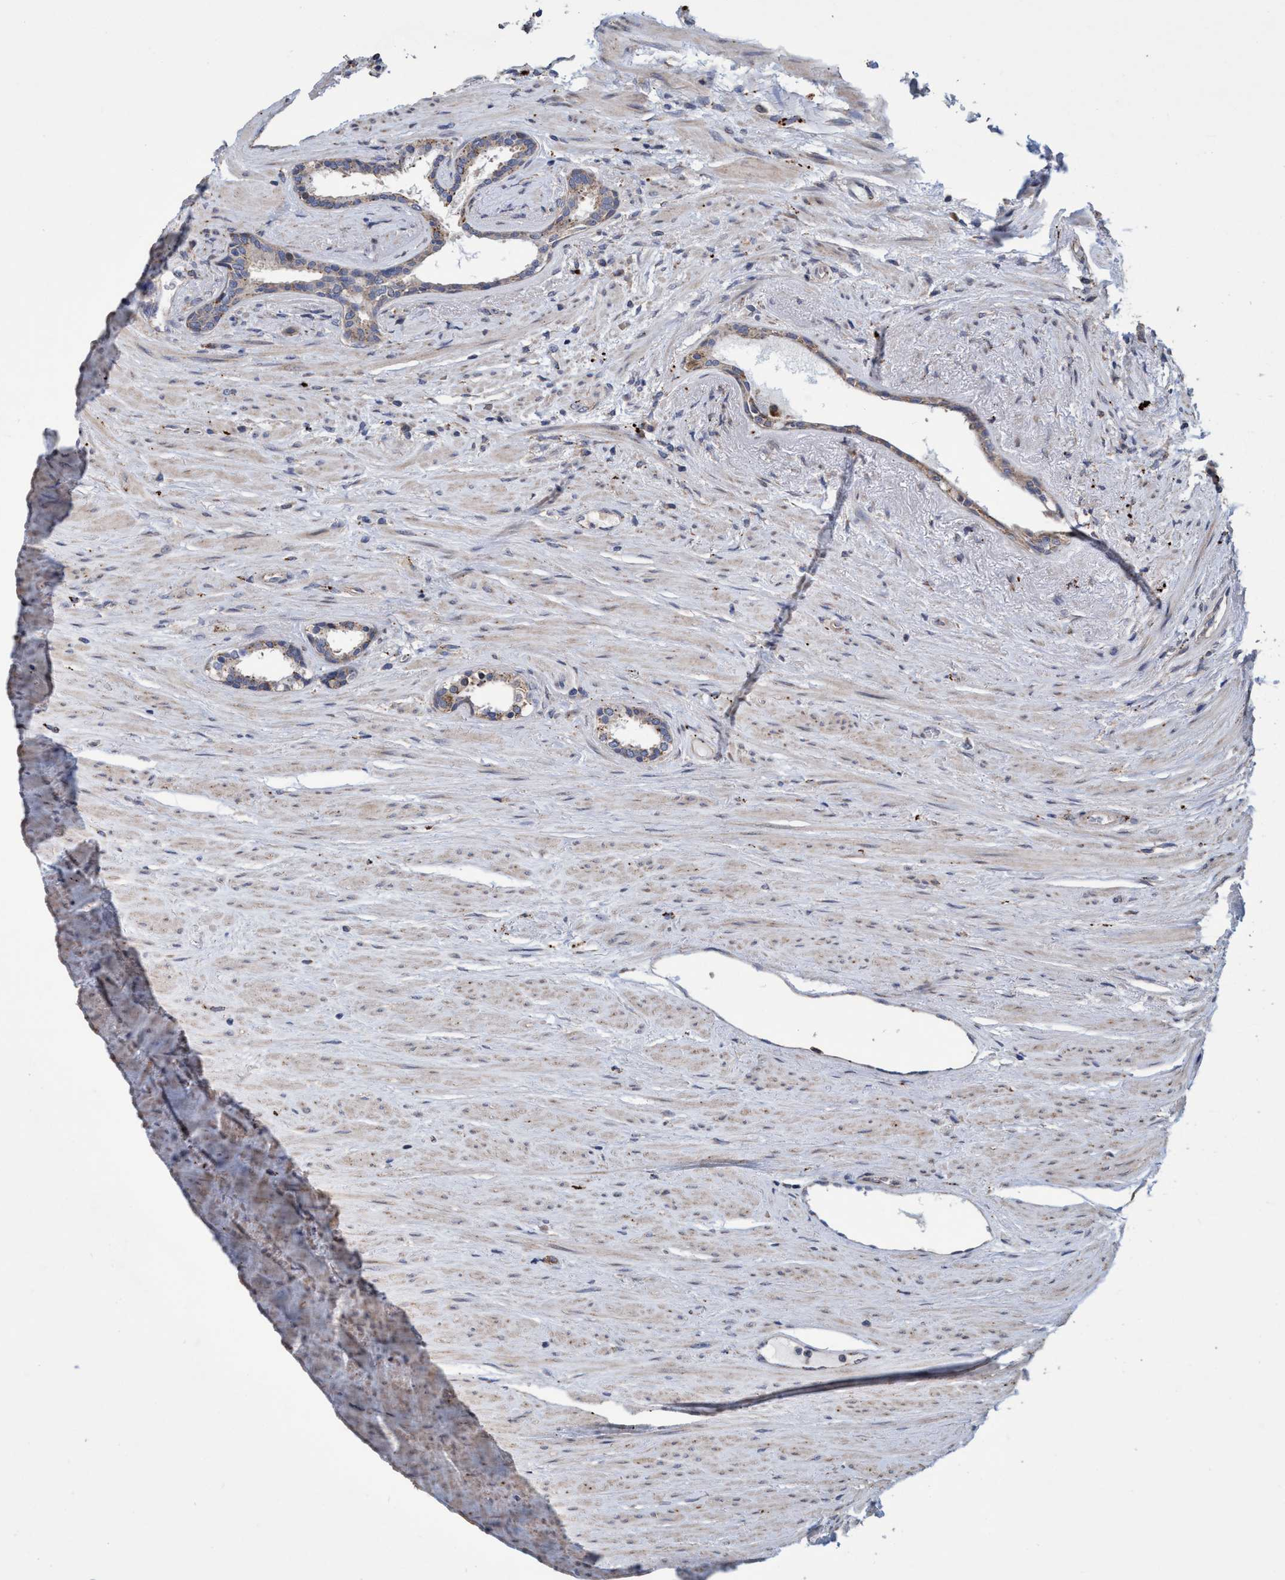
{"staining": {"intensity": "strong", "quantity": "25%-75%", "location": "cytoplasmic/membranous"}, "tissue": "prostate cancer", "cell_type": "Tumor cells", "image_type": "cancer", "snomed": [{"axis": "morphology", "description": "Adenocarcinoma, High grade"}, {"axis": "topography", "description": "Prostate"}], "caption": "This is a photomicrograph of immunohistochemistry (IHC) staining of adenocarcinoma (high-grade) (prostate), which shows strong positivity in the cytoplasmic/membranous of tumor cells.", "gene": "BBS9", "patient": {"sex": "male", "age": 71}}